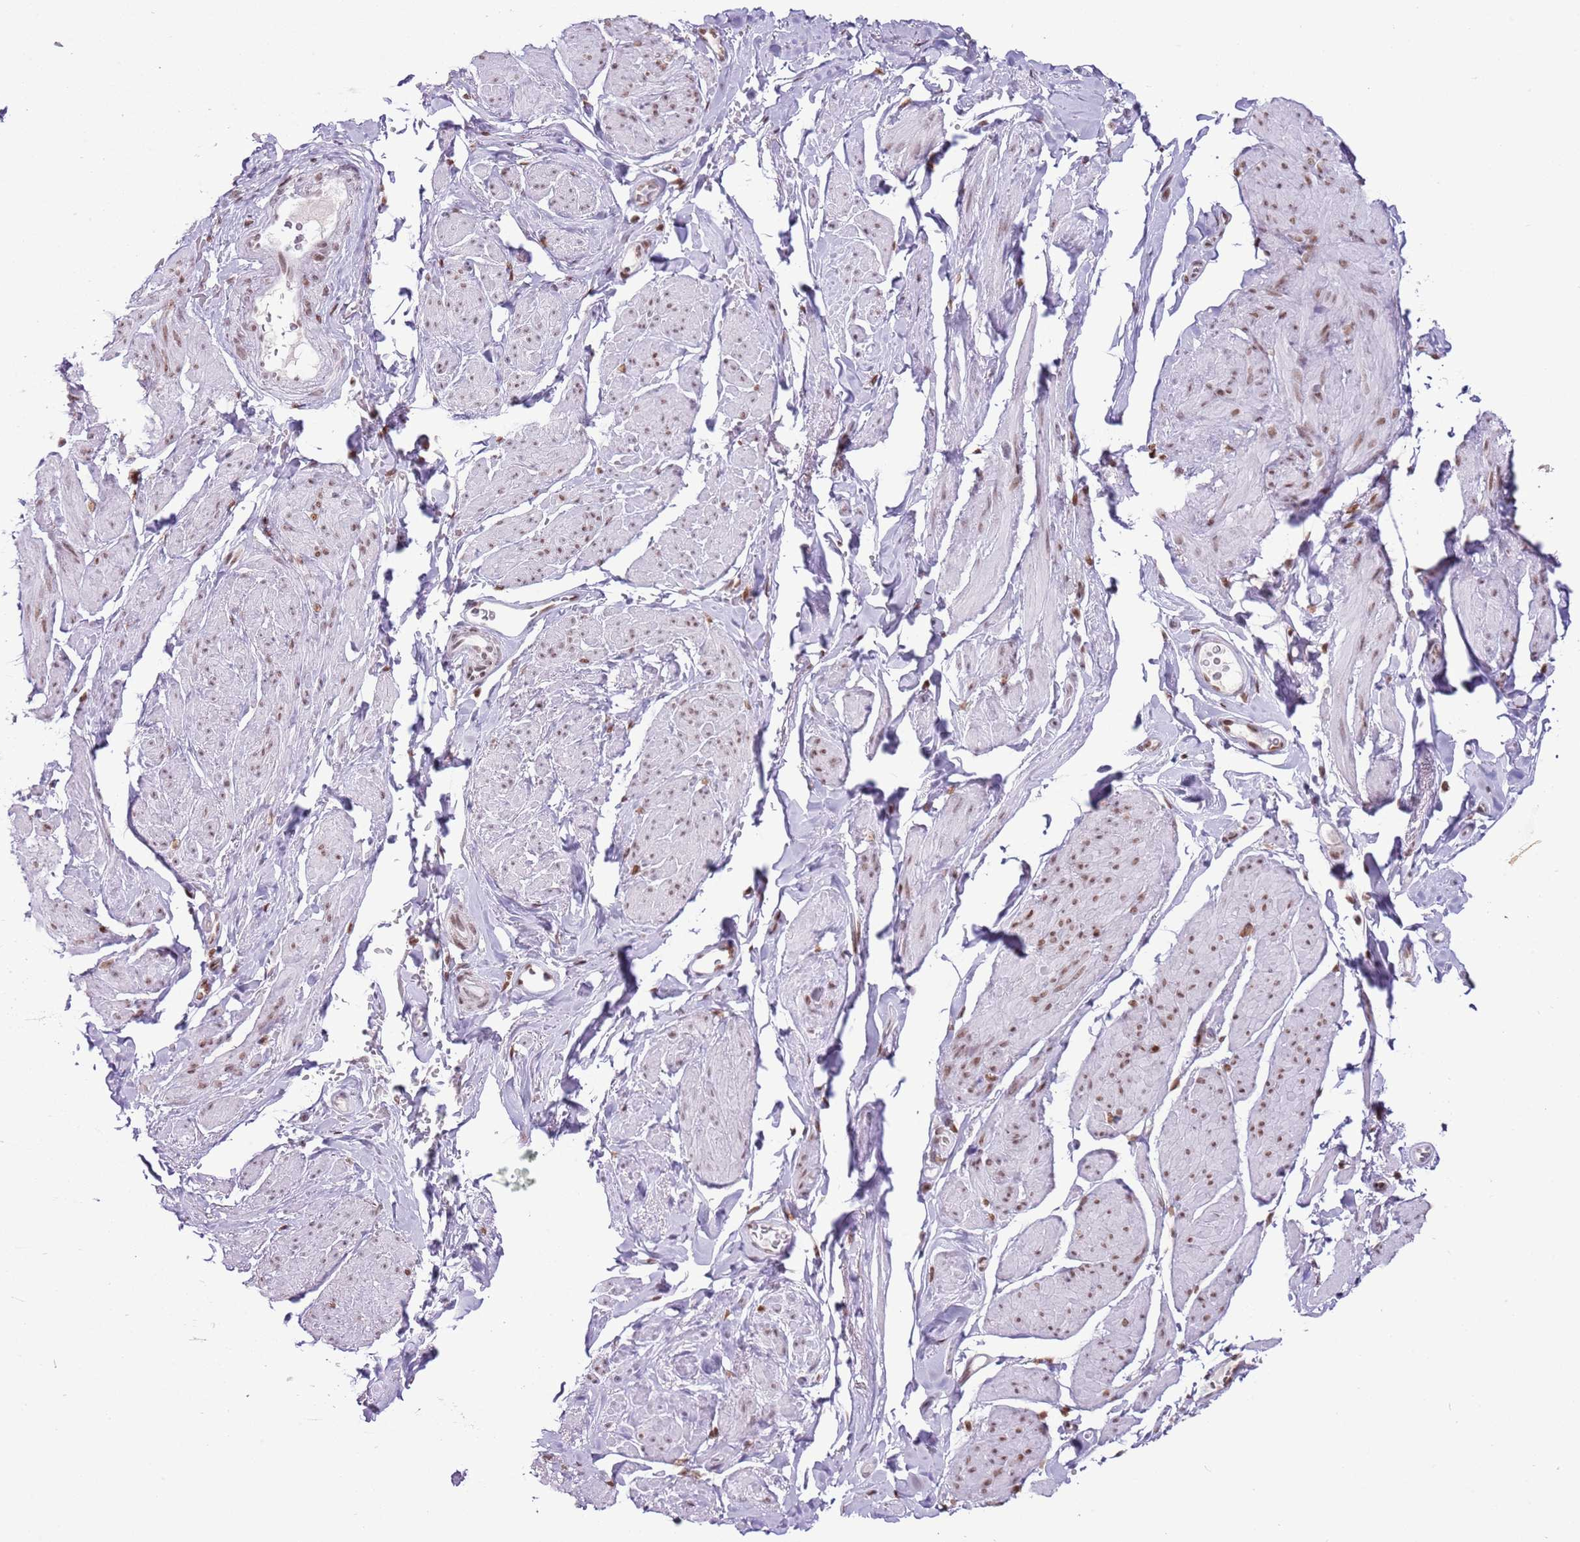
{"staining": {"intensity": "moderate", "quantity": "25%-75%", "location": "nuclear"}, "tissue": "smooth muscle", "cell_type": "Smooth muscle cells", "image_type": "normal", "snomed": [{"axis": "morphology", "description": "Normal tissue, NOS"}, {"axis": "topography", "description": "Smooth muscle"}, {"axis": "topography", "description": "Peripheral nerve tissue"}], "caption": "The image demonstrates staining of unremarkable smooth muscle, revealing moderate nuclear protein positivity (brown color) within smooth muscle cells. (brown staining indicates protein expression, while blue staining denotes nuclei).", "gene": "SELENOH", "patient": {"sex": "male", "age": 69}}